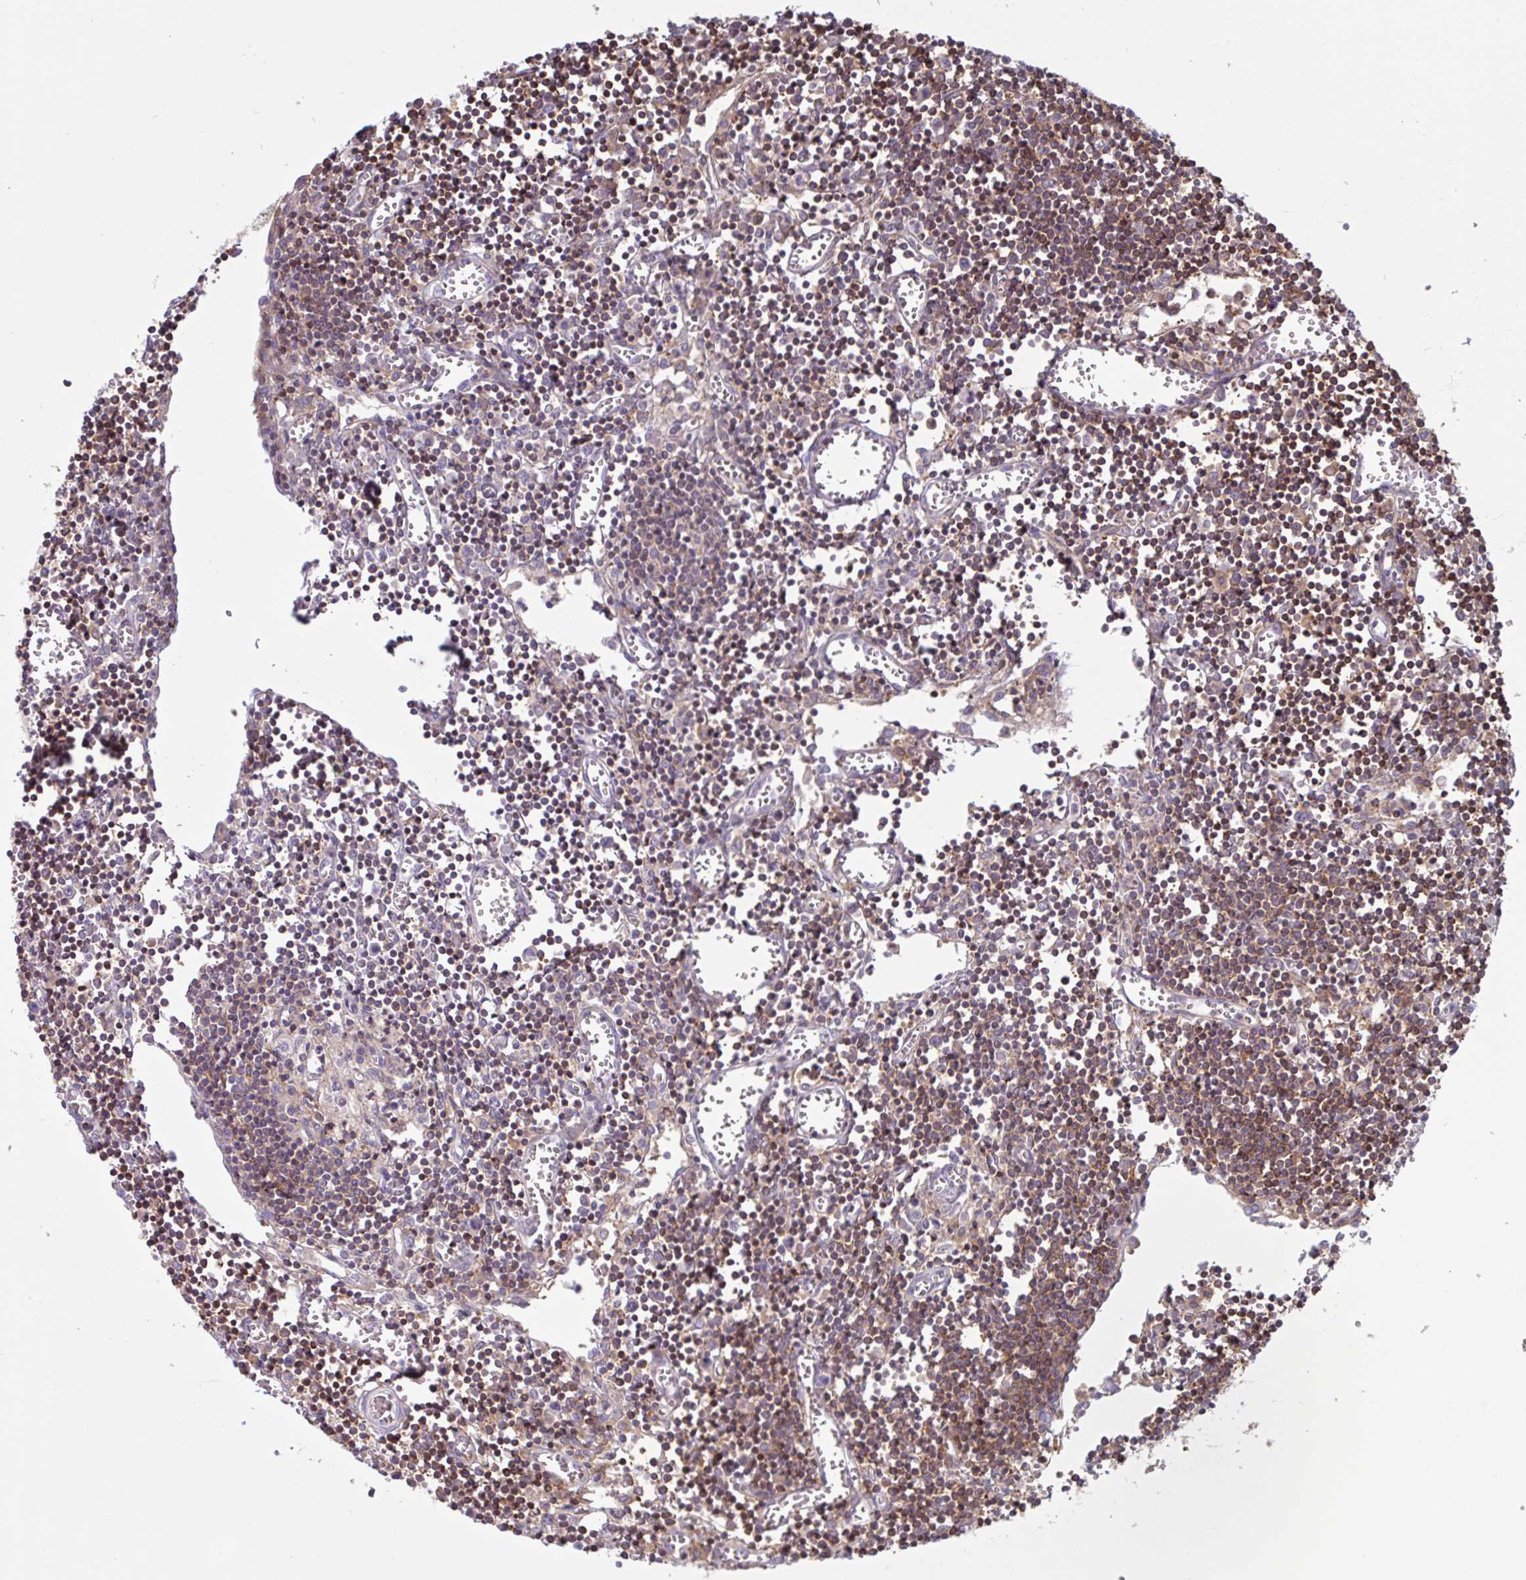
{"staining": {"intensity": "weak", "quantity": "<25%", "location": "cytoplasmic/membranous"}, "tissue": "lymph node", "cell_type": "Germinal center cells", "image_type": "normal", "snomed": [{"axis": "morphology", "description": "Normal tissue, NOS"}, {"axis": "topography", "description": "Lymph node"}], "caption": "Germinal center cells are negative for brown protein staining in normal lymph node. (DAB immunohistochemistry (IHC) with hematoxylin counter stain).", "gene": "TSC22D3", "patient": {"sex": "male", "age": 66}}